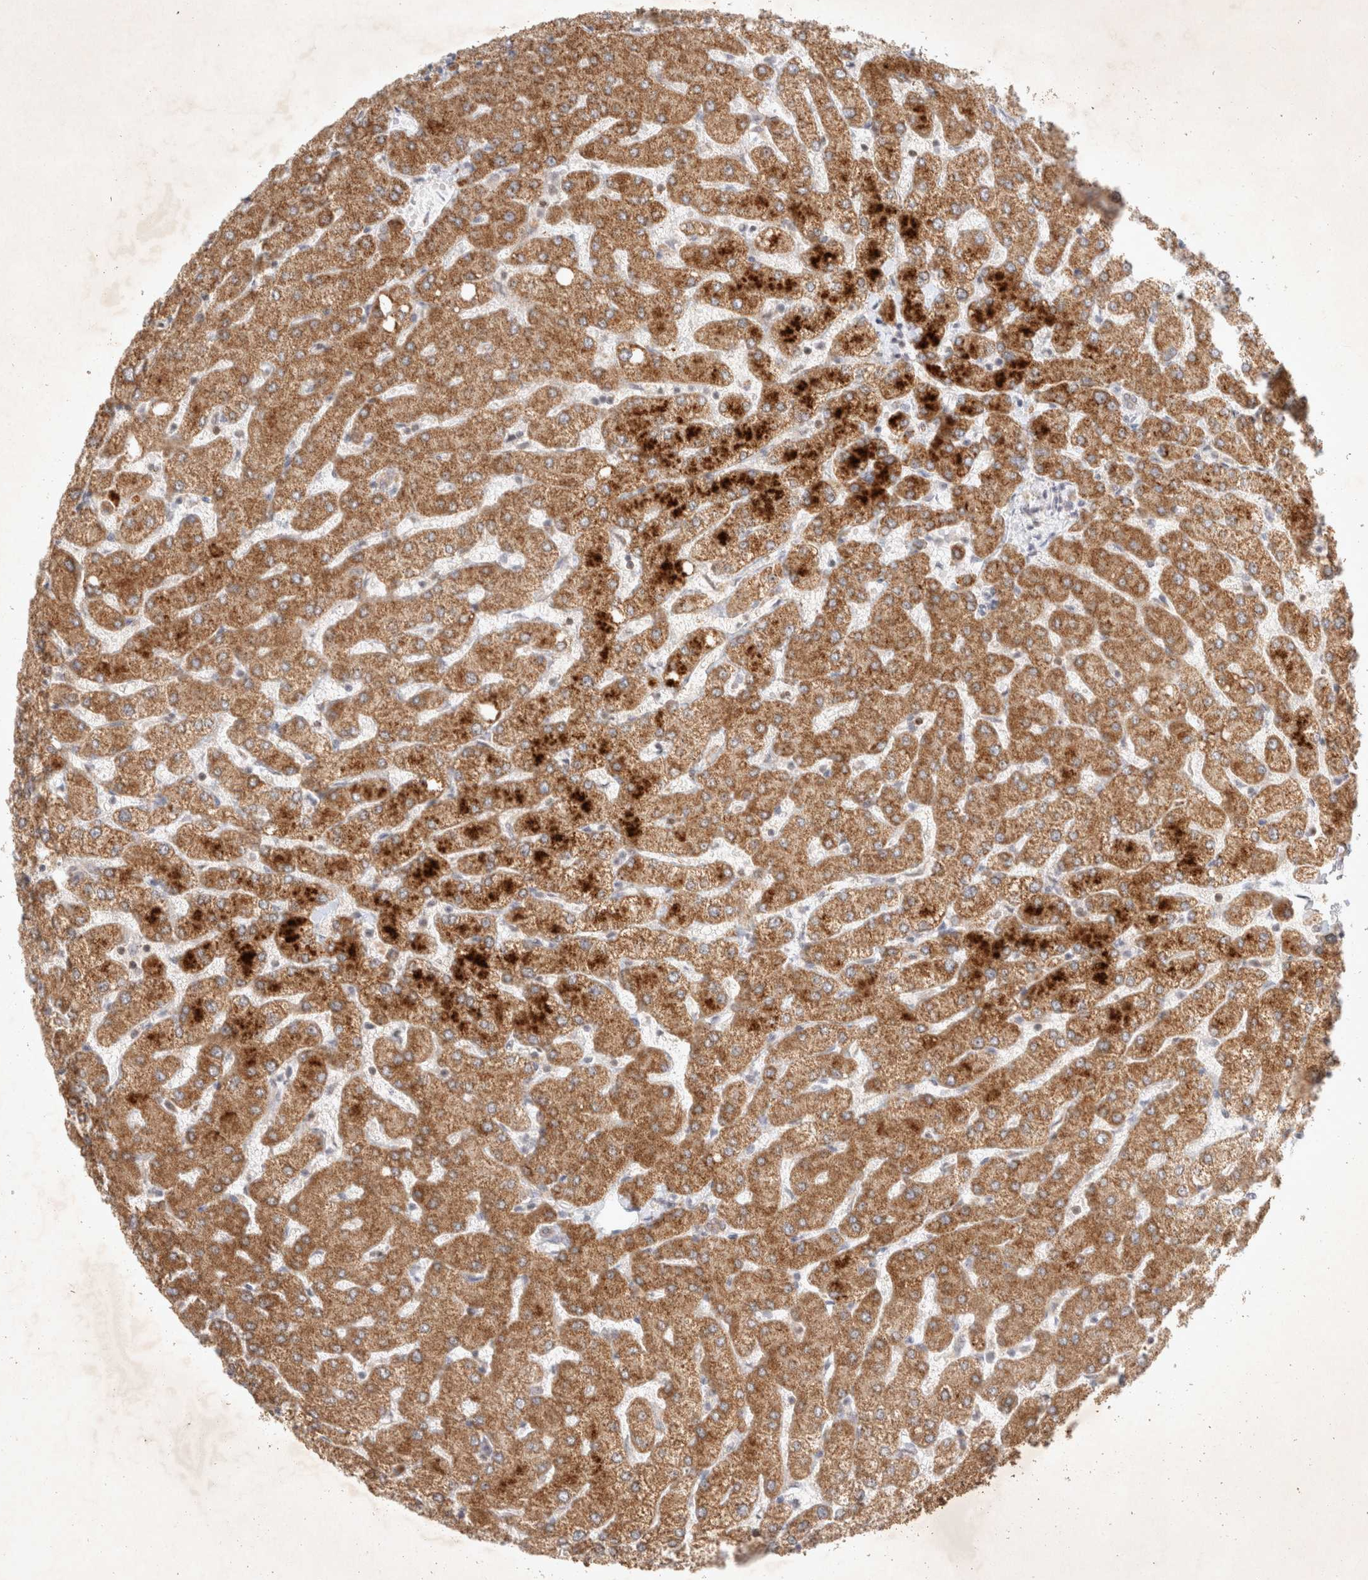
{"staining": {"intensity": "negative", "quantity": "none", "location": "none"}, "tissue": "liver", "cell_type": "Cholangiocytes", "image_type": "normal", "snomed": [{"axis": "morphology", "description": "Normal tissue, NOS"}, {"axis": "topography", "description": "Liver"}], "caption": "Image shows no protein positivity in cholangiocytes of normal liver.", "gene": "FBXO42", "patient": {"sex": "female", "age": 54}}